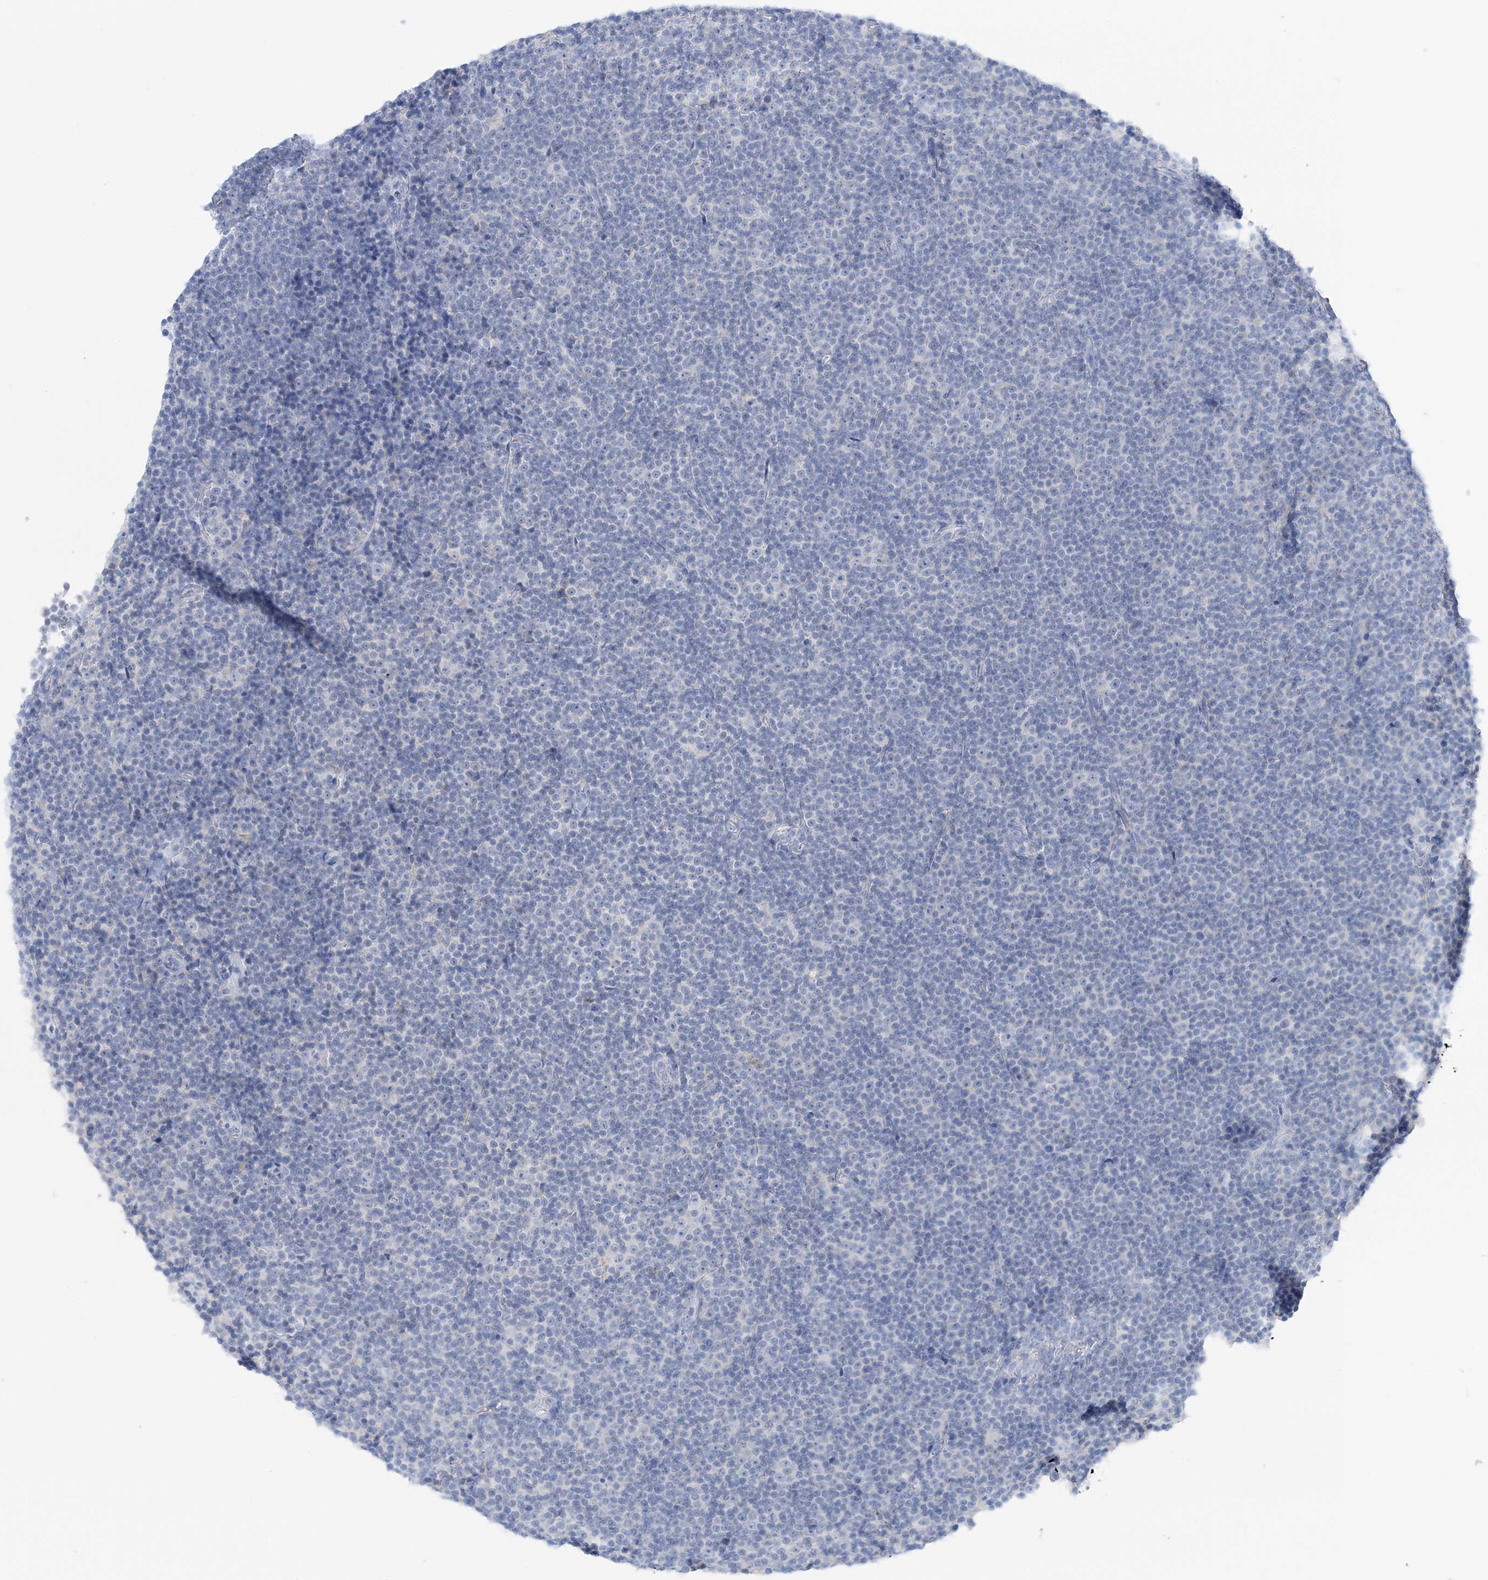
{"staining": {"intensity": "negative", "quantity": "none", "location": "none"}, "tissue": "lymphoma", "cell_type": "Tumor cells", "image_type": "cancer", "snomed": [{"axis": "morphology", "description": "Malignant lymphoma, non-Hodgkin's type, Low grade"}, {"axis": "topography", "description": "Lymph node"}], "caption": "Lymphoma was stained to show a protein in brown. There is no significant staining in tumor cells.", "gene": "SLC5A6", "patient": {"sex": "female", "age": 67}}